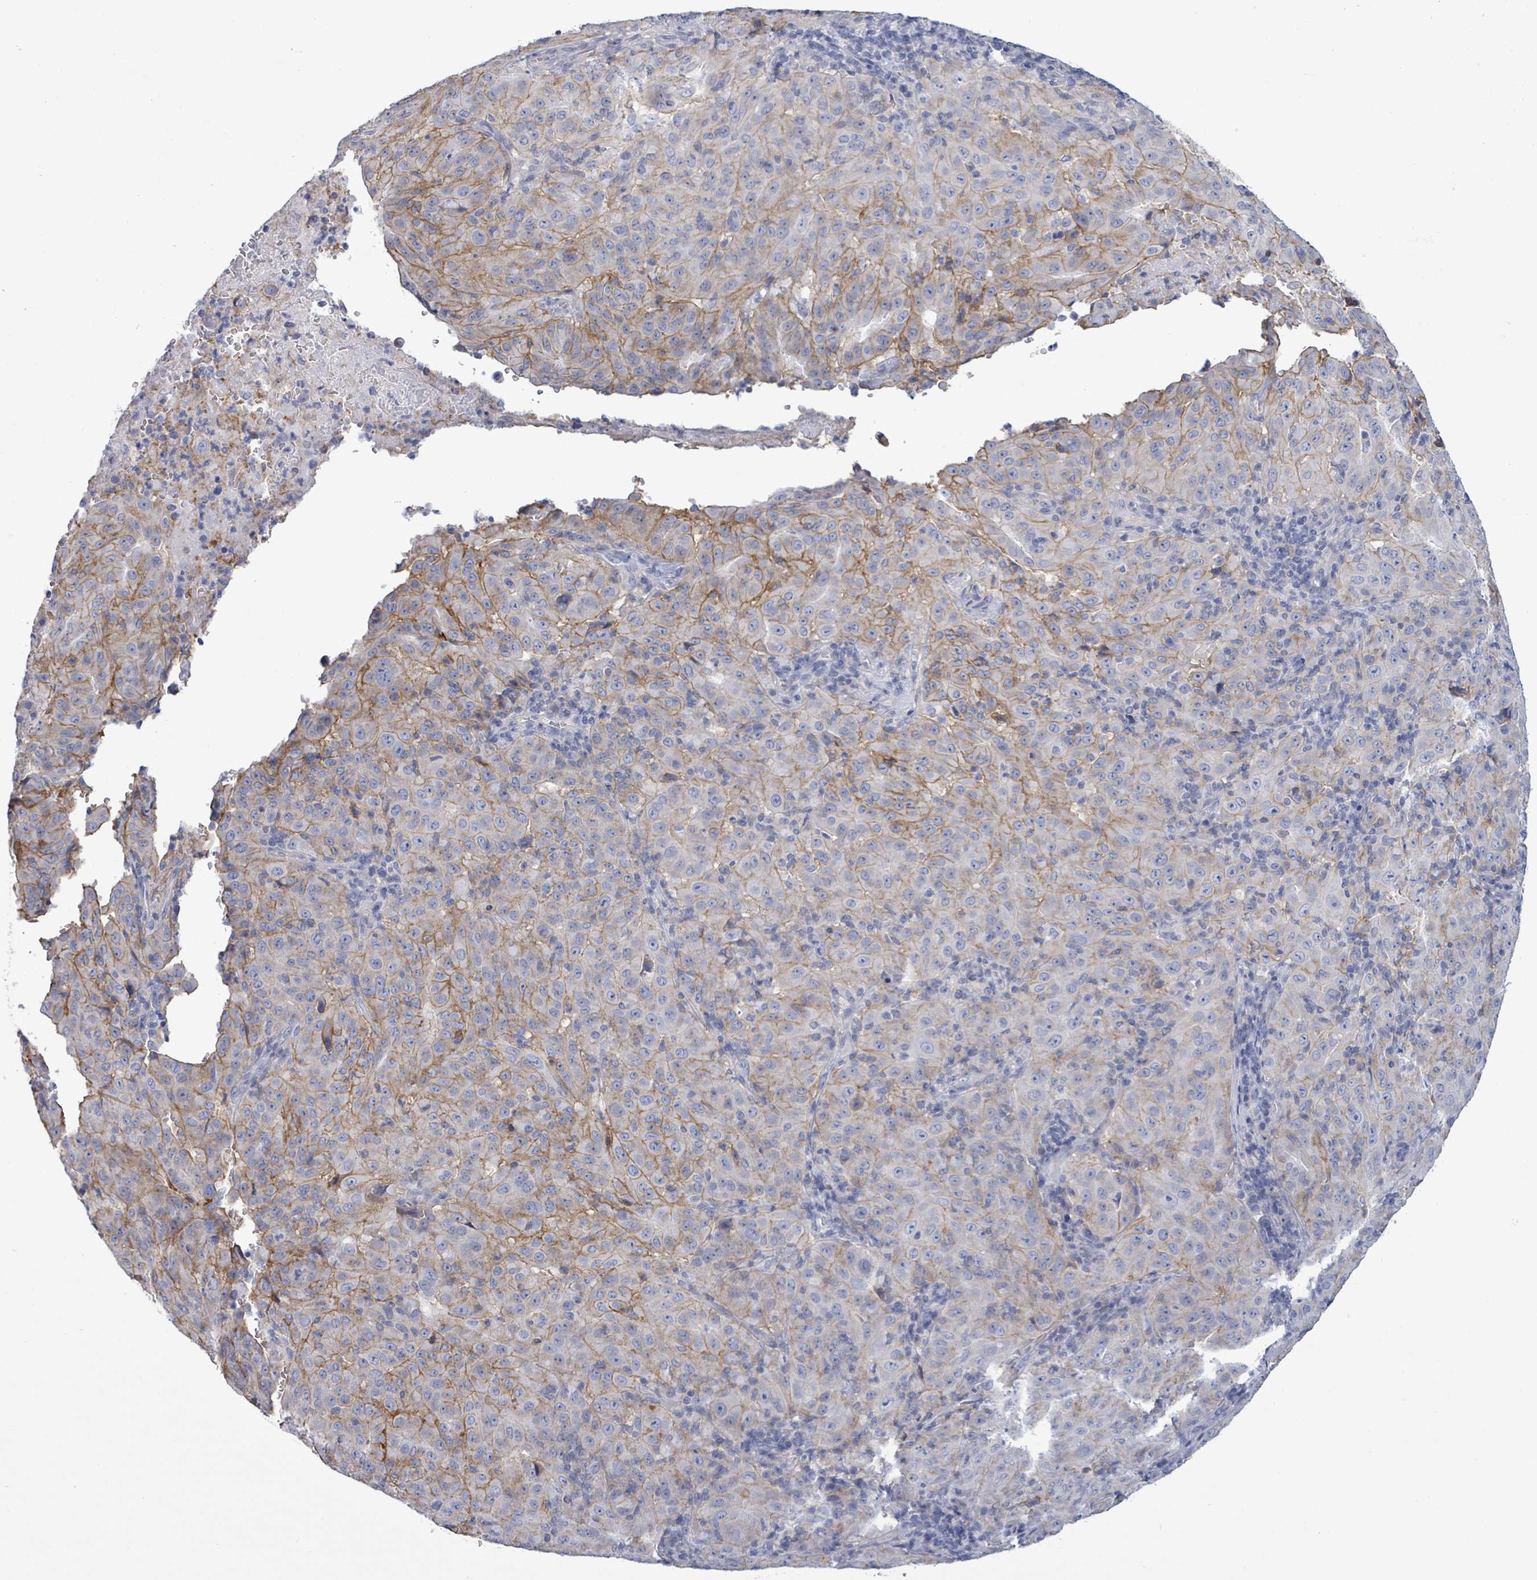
{"staining": {"intensity": "moderate", "quantity": "<25%", "location": "cytoplasmic/membranous"}, "tissue": "pancreatic cancer", "cell_type": "Tumor cells", "image_type": "cancer", "snomed": [{"axis": "morphology", "description": "Adenocarcinoma, NOS"}, {"axis": "topography", "description": "Pancreas"}], "caption": "Adenocarcinoma (pancreatic) stained with DAB (3,3'-diaminobenzidine) IHC shows low levels of moderate cytoplasmic/membranous staining in about <25% of tumor cells.", "gene": "BSG", "patient": {"sex": "male", "age": 63}}